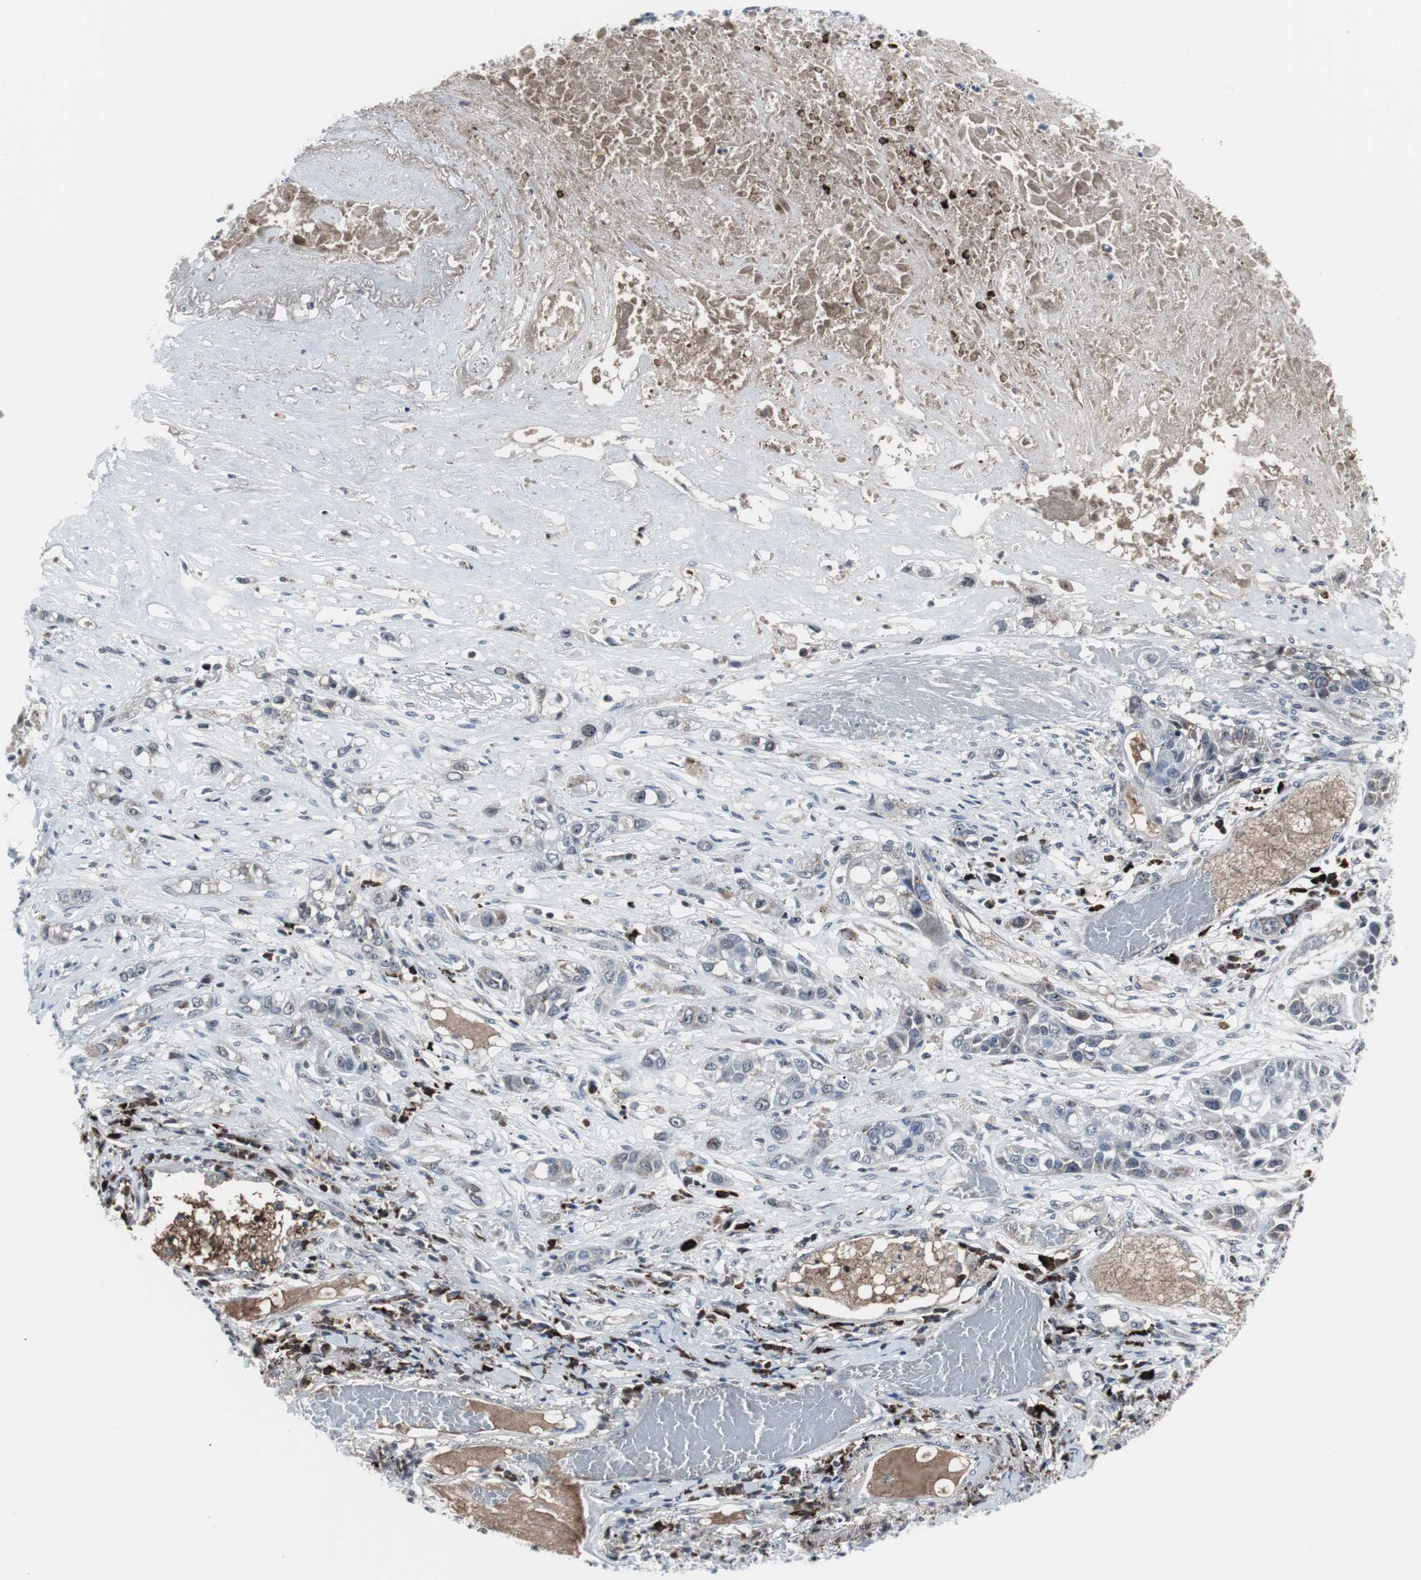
{"staining": {"intensity": "weak", "quantity": "<25%", "location": "nuclear"}, "tissue": "lung cancer", "cell_type": "Tumor cells", "image_type": "cancer", "snomed": [{"axis": "morphology", "description": "Squamous cell carcinoma, NOS"}, {"axis": "topography", "description": "Lung"}], "caption": "Tumor cells show no significant protein expression in lung cancer (squamous cell carcinoma). The staining was performed using DAB (3,3'-diaminobenzidine) to visualize the protein expression in brown, while the nuclei were stained in blue with hematoxylin (Magnification: 20x).", "gene": "DOK1", "patient": {"sex": "male", "age": 71}}